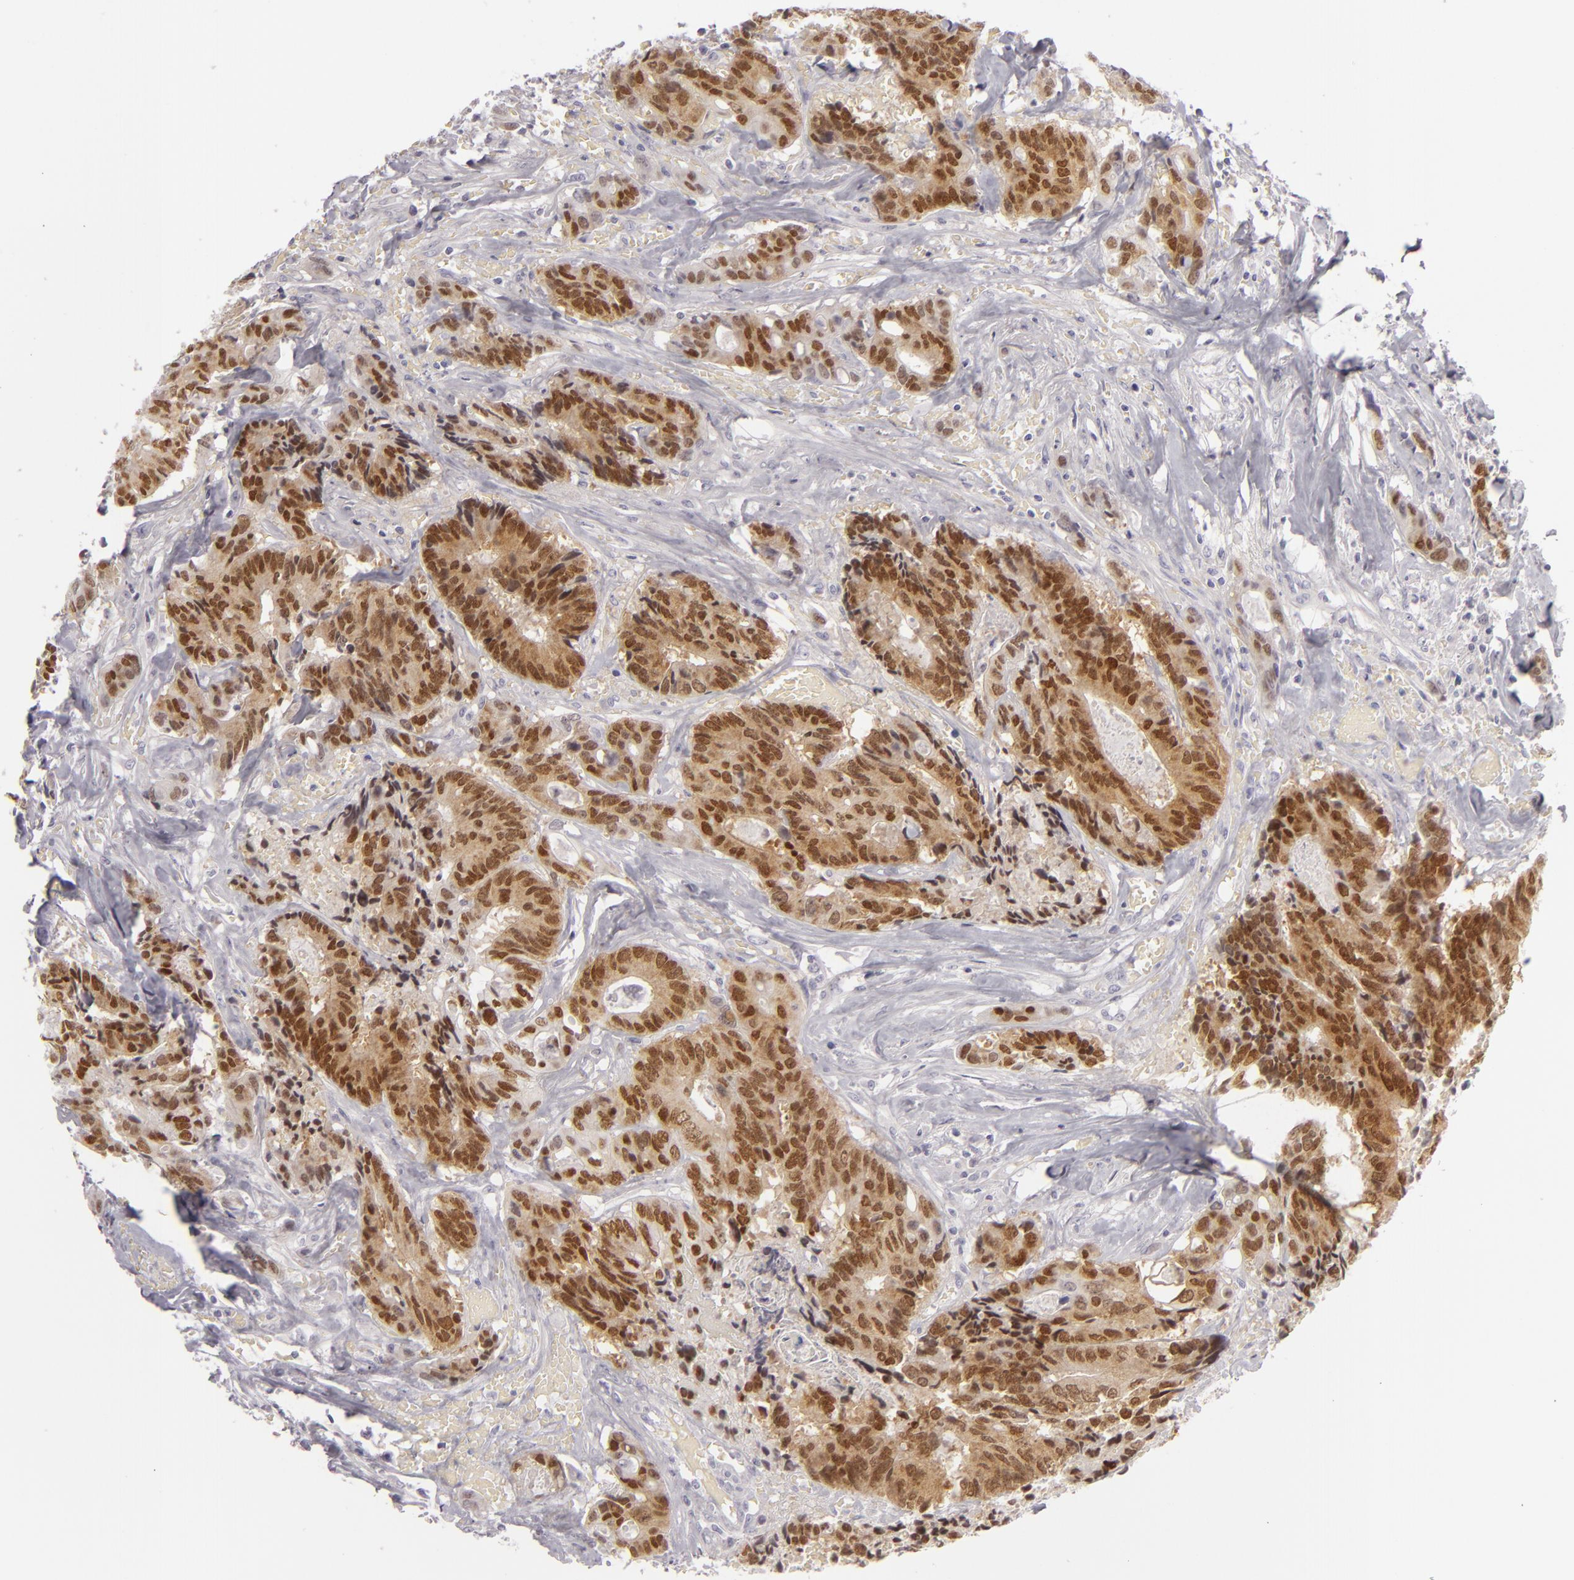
{"staining": {"intensity": "strong", "quantity": ">75%", "location": "cytoplasmic/membranous,nuclear"}, "tissue": "colorectal cancer", "cell_type": "Tumor cells", "image_type": "cancer", "snomed": [{"axis": "morphology", "description": "Adenocarcinoma, NOS"}, {"axis": "topography", "description": "Rectum"}], "caption": "Strong cytoplasmic/membranous and nuclear protein staining is present in approximately >75% of tumor cells in adenocarcinoma (colorectal). (DAB (3,3'-diaminobenzidine) IHC with brightfield microscopy, high magnification).", "gene": "CDX2", "patient": {"sex": "male", "age": 55}}